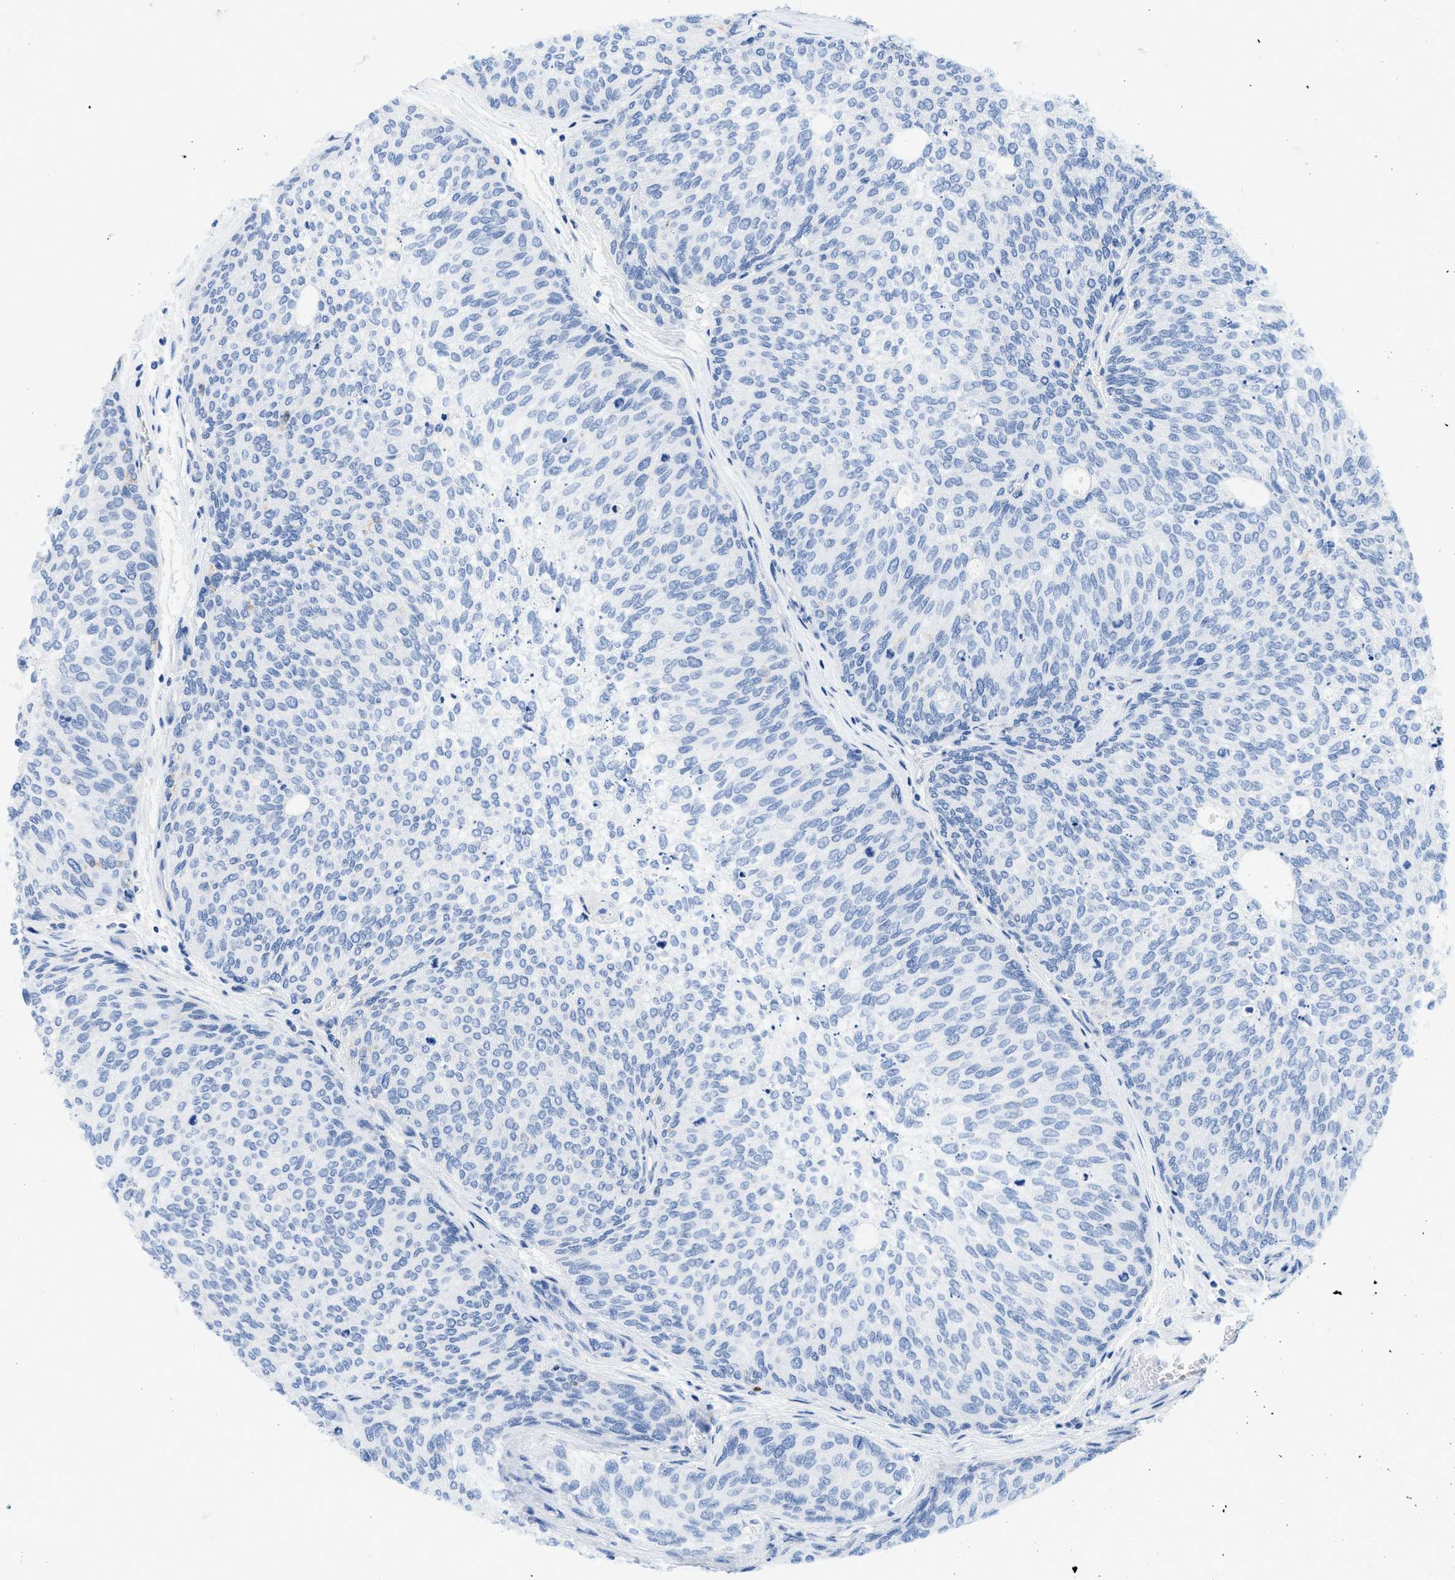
{"staining": {"intensity": "negative", "quantity": "none", "location": "none"}, "tissue": "urothelial cancer", "cell_type": "Tumor cells", "image_type": "cancer", "snomed": [{"axis": "morphology", "description": "Urothelial carcinoma, Low grade"}, {"axis": "topography", "description": "Urinary bladder"}], "caption": "A histopathology image of urothelial carcinoma (low-grade) stained for a protein displays no brown staining in tumor cells. The staining is performed using DAB (3,3'-diaminobenzidine) brown chromogen with nuclei counter-stained in using hematoxylin.", "gene": "GSN", "patient": {"sex": "female", "age": 79}}